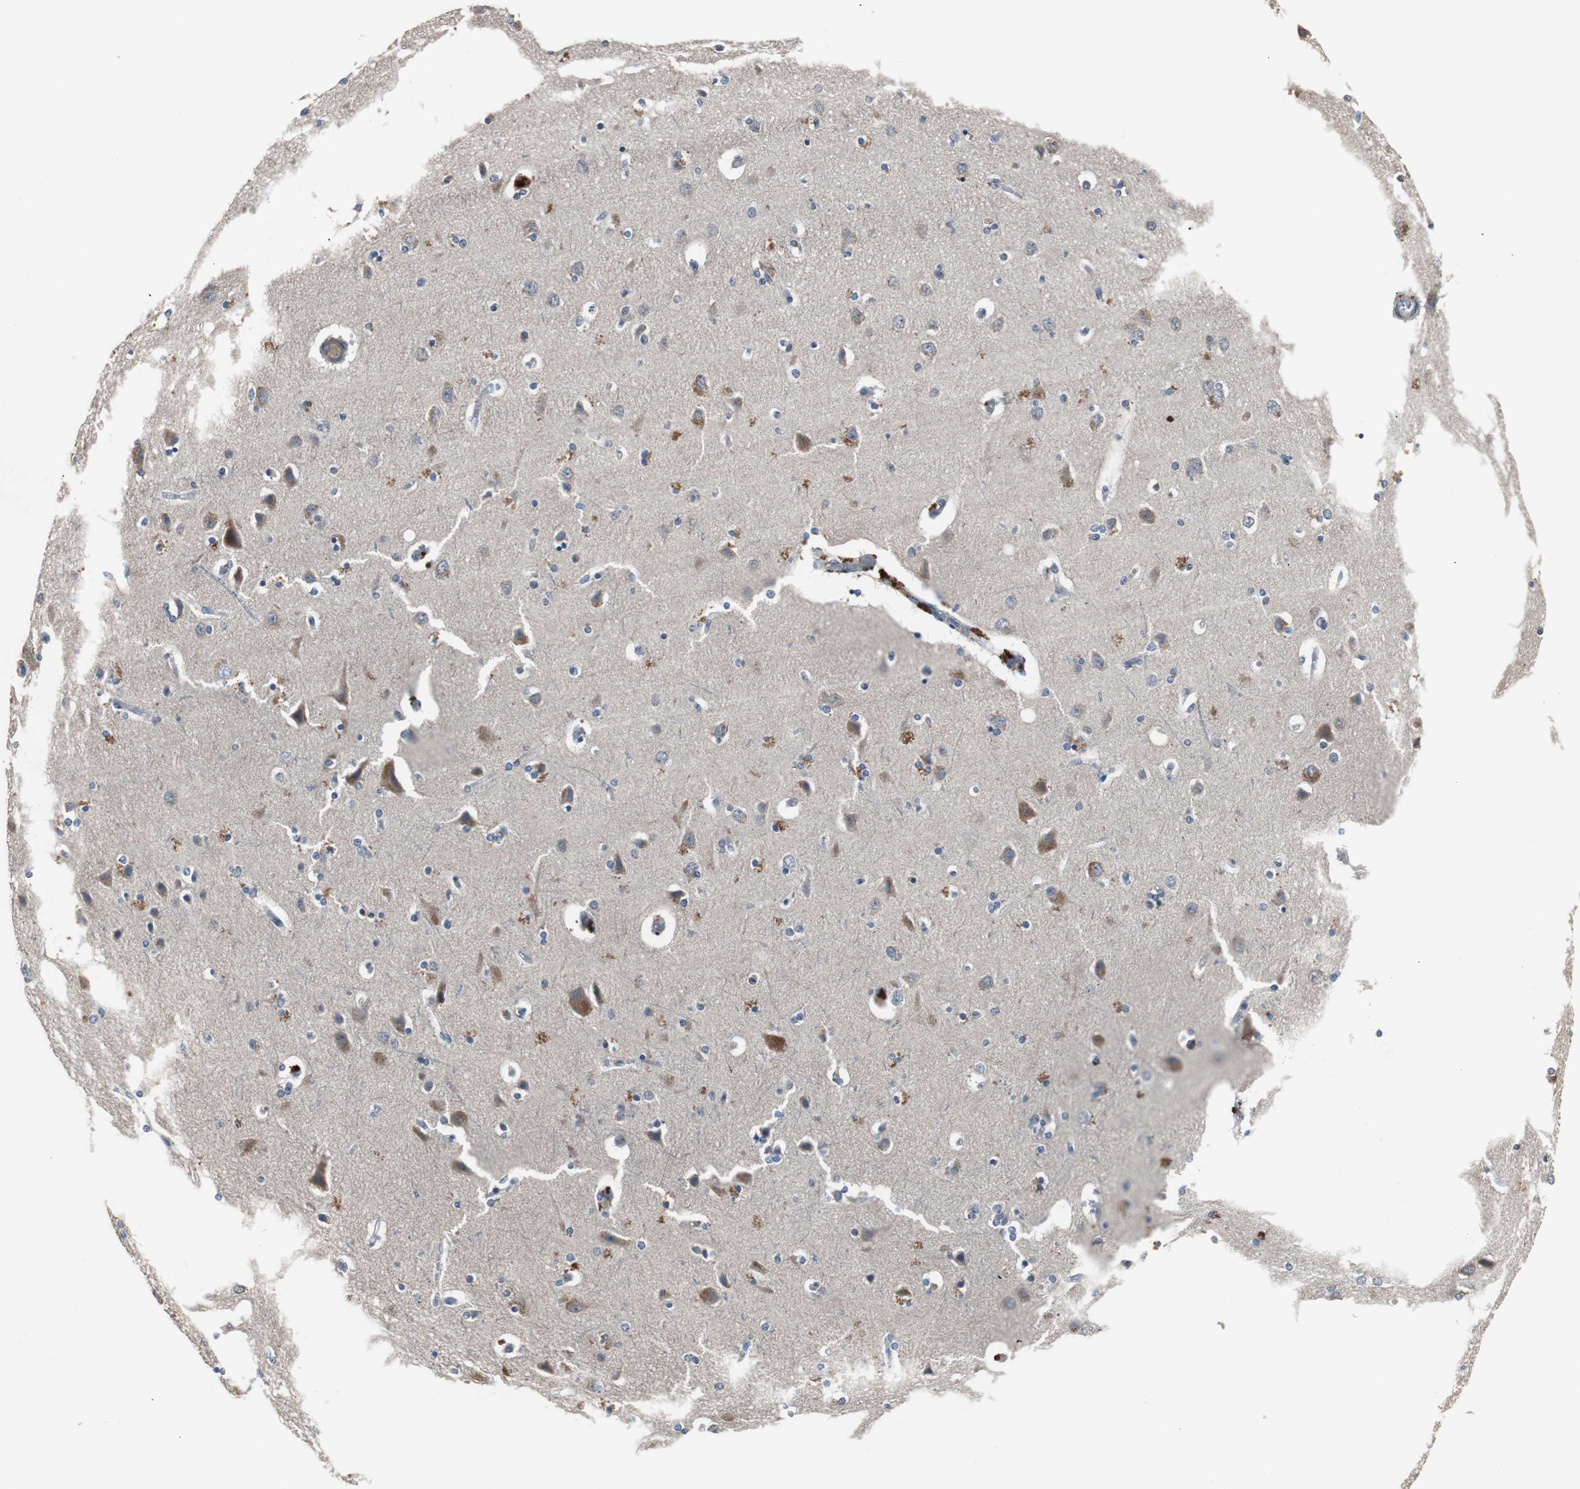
{"staining": {"intensity": "weak", "quantity": "25%-75%", "location": "cytoplasmic/membranous"}, "tissue": "cerebral cortex", "cell_type": "Endothelial cells", "image_type": "normal", "snomed": [{"axis": "morphology", "description": "Normal tissue, NOS"}, {"axis": "topography", "description": "Cerebral cortex"}], "caption": "Immunohistochemistry (IHC) (DAB (3,3'-diaminobenzidine)) staining of normal human cerebral cortex exhibits weak cytoplasmic/membranous protein positivity in approximately 25%-75% of endothelial cells.", "gene": "PCYT1B", "patient": {"sex": "female", "age": 54}}